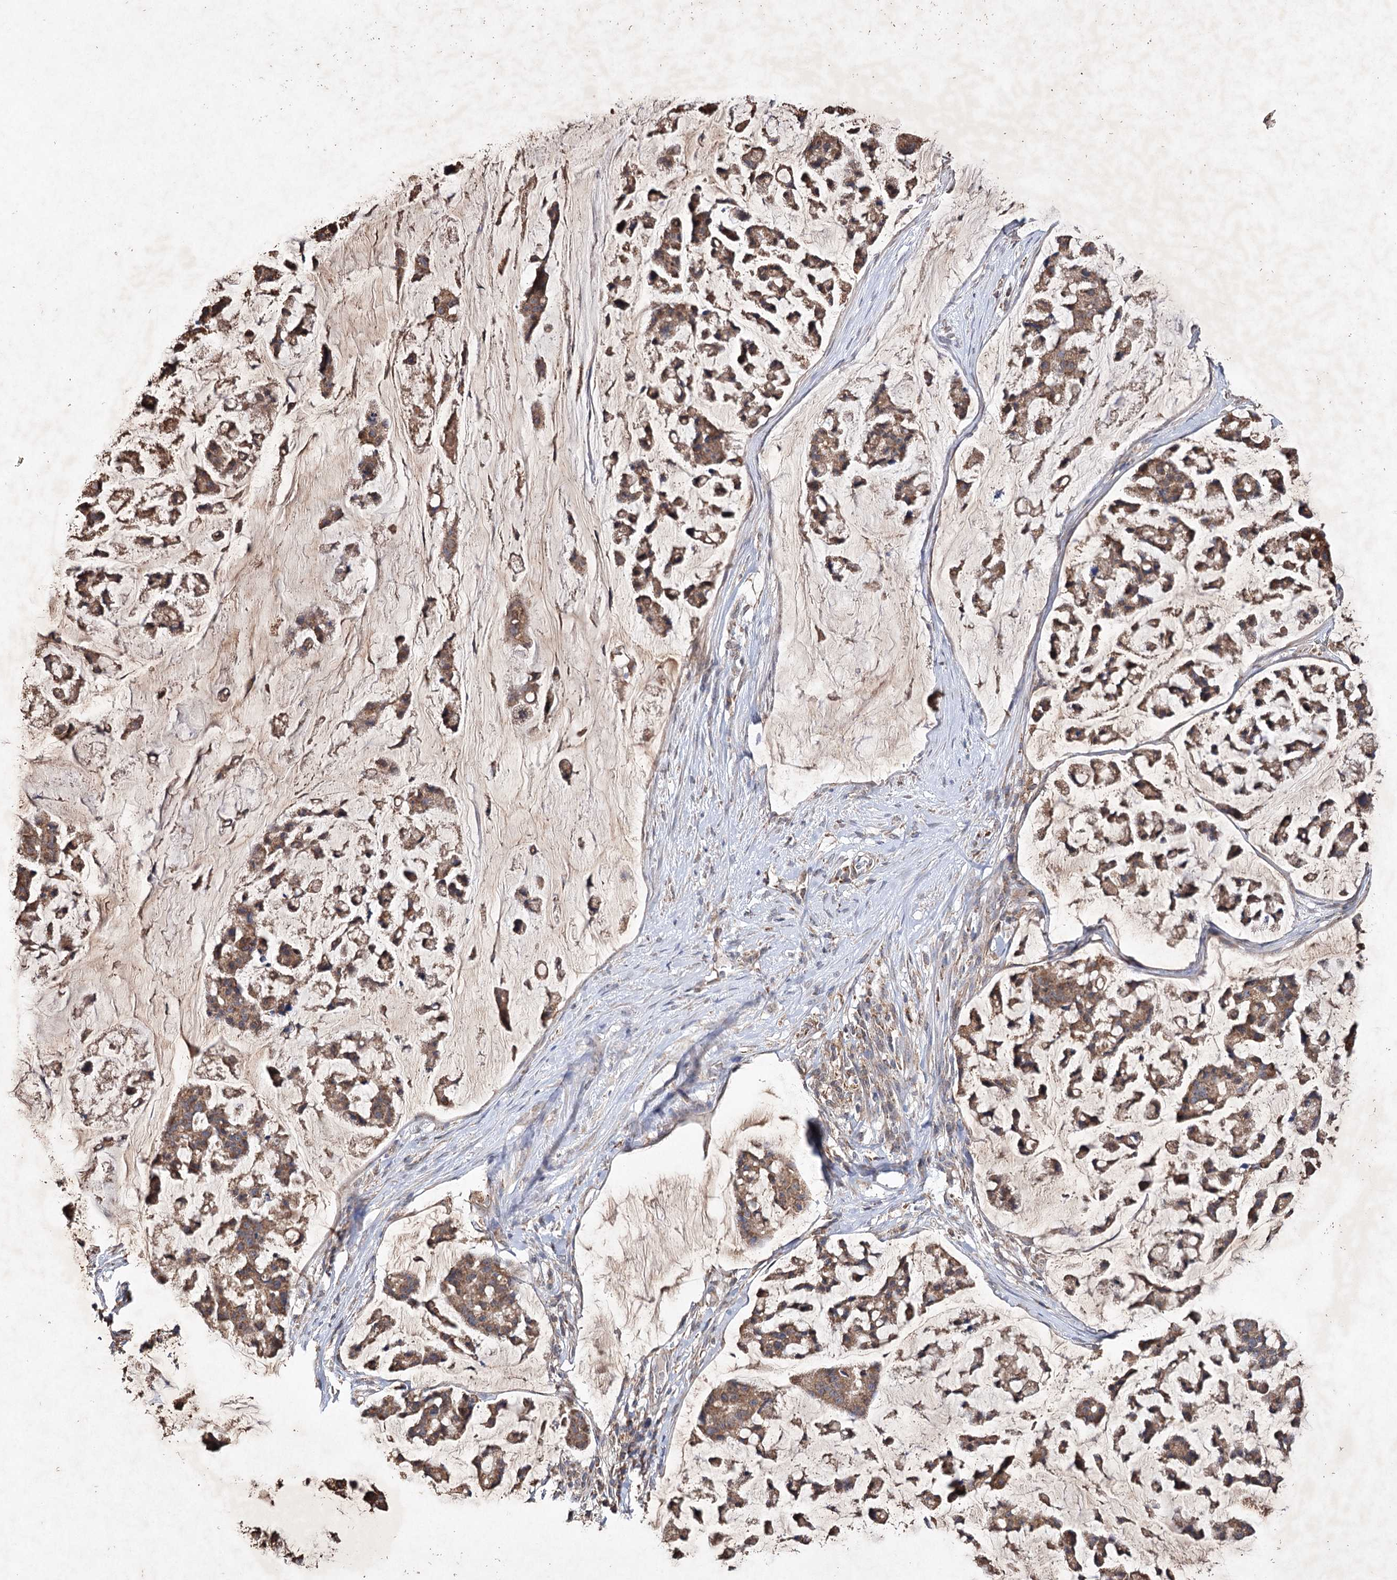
{"staining": {"intensity": "moderate", "quantity": ">75%", "location": "cytoplasmic/membranous"}, "tissue": "stomach cancer", "cell_type": "Tumor cells", "image_type": "cancer", "snomed": [{"axis": "morphology", "description": "Adenocarcinoma, NOS"}, {"axis": "topography", "description": "Stomach, lower"}], "caption": "Immunohistochemical staining of stomach cancer displays medium levels of moderate cytoplasmic/membranous positivity in approximately >75% of tumor cells. (Stains: DAB (3,3'-diaminobenzidine) in brown, nuclei in blue, Microscopy: brightfield microscopy at high magnification).", "gene": "PIK3CB", "patient": {"sex": "male", "age": 67}}